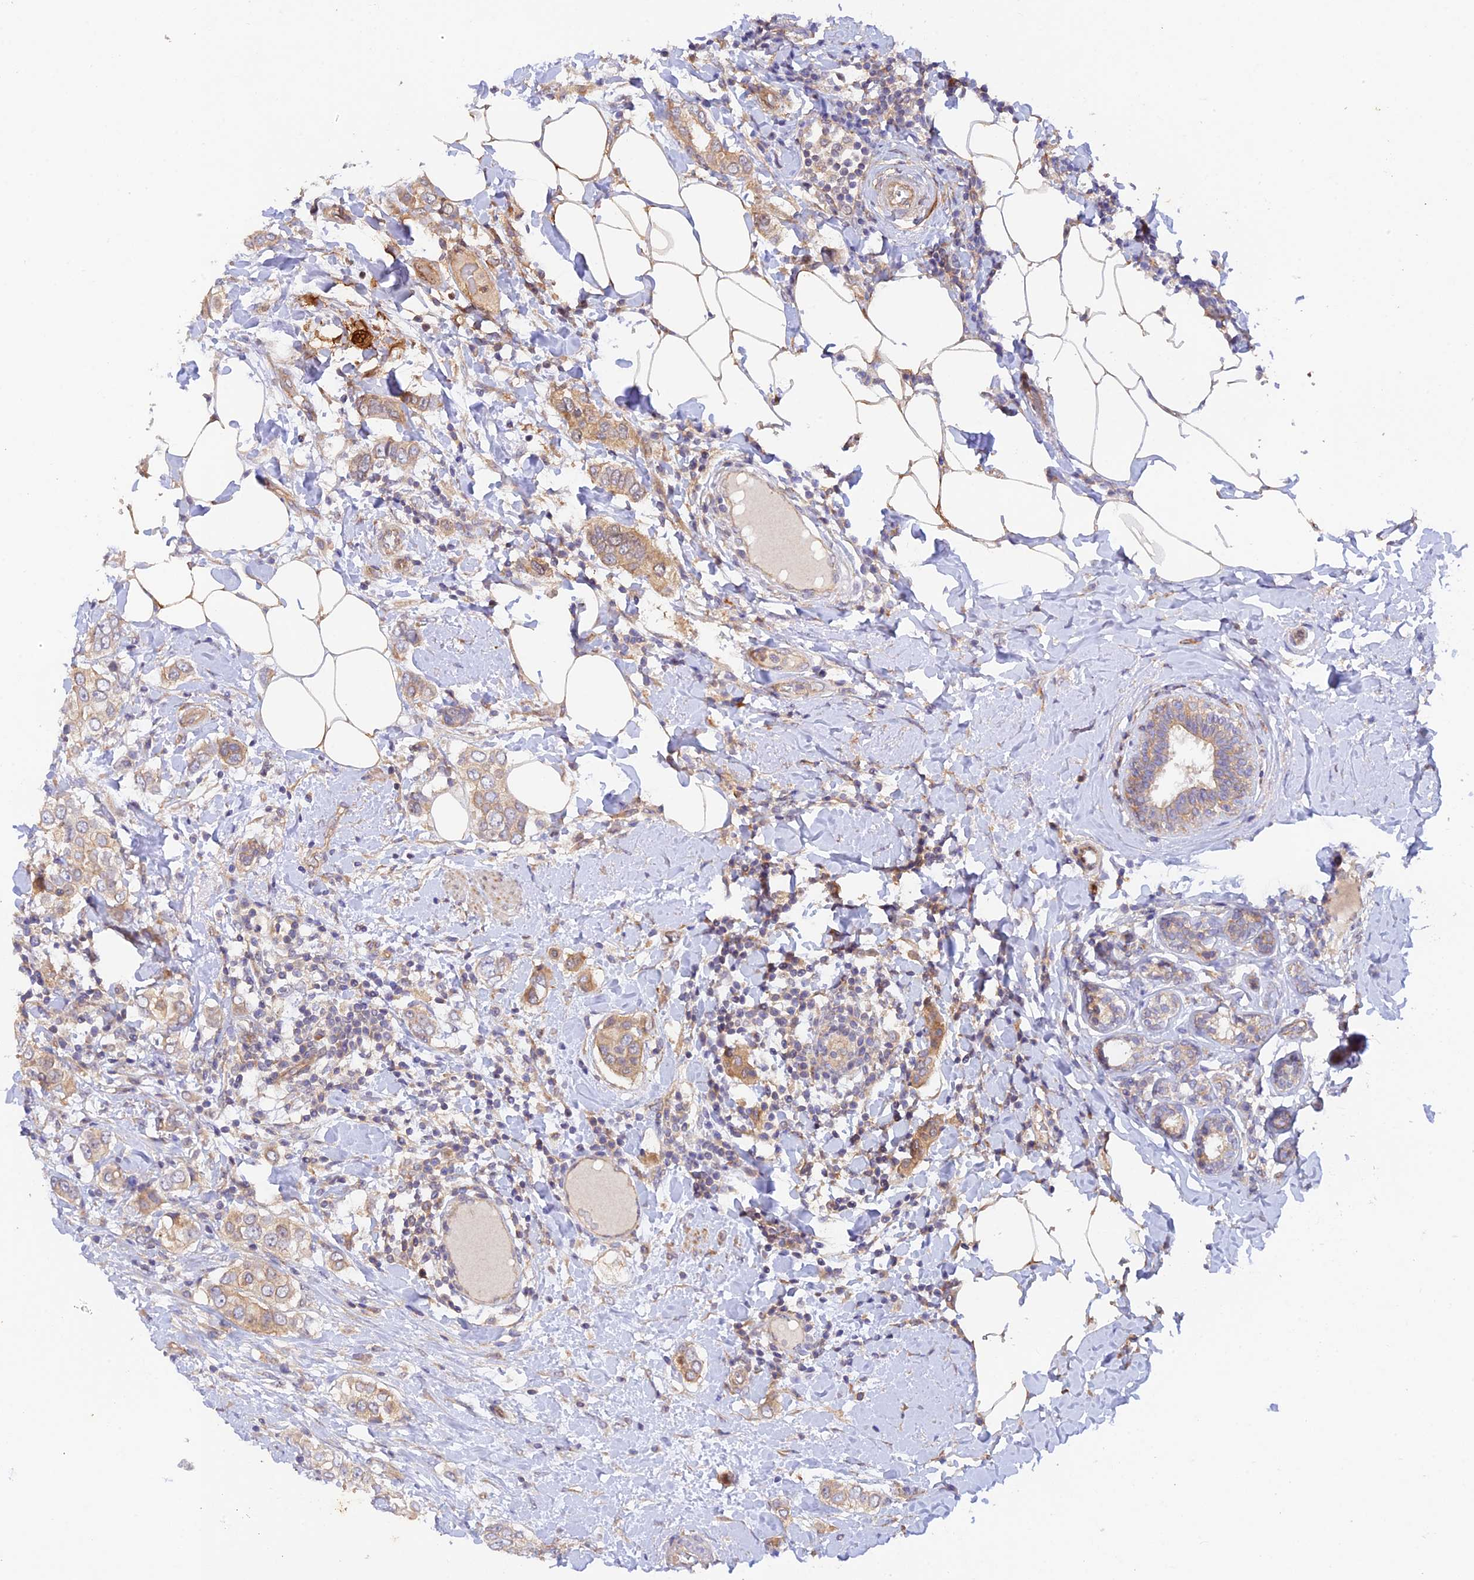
{"staining": {"intensity": "moderate", "quantity": "25%-75%", "location": "cytoplasmic/membranous"}, "tissue": "breast cancer", "cell_type": "Tumor cells", "image_type": "cancer", "snomed": [{"axis": "morphology", "description": "Lobular carcinoma"}, {"axis": "topography", "description": "Breast"}], "caption": "The immunohistochemical stain highlights moderate cytoplasmic/membranous expression in tumor cells of lobular carcinoma (breast) tissue.", "gene": "MYO9A", "patient": {"sex": "female", "age": 51}}